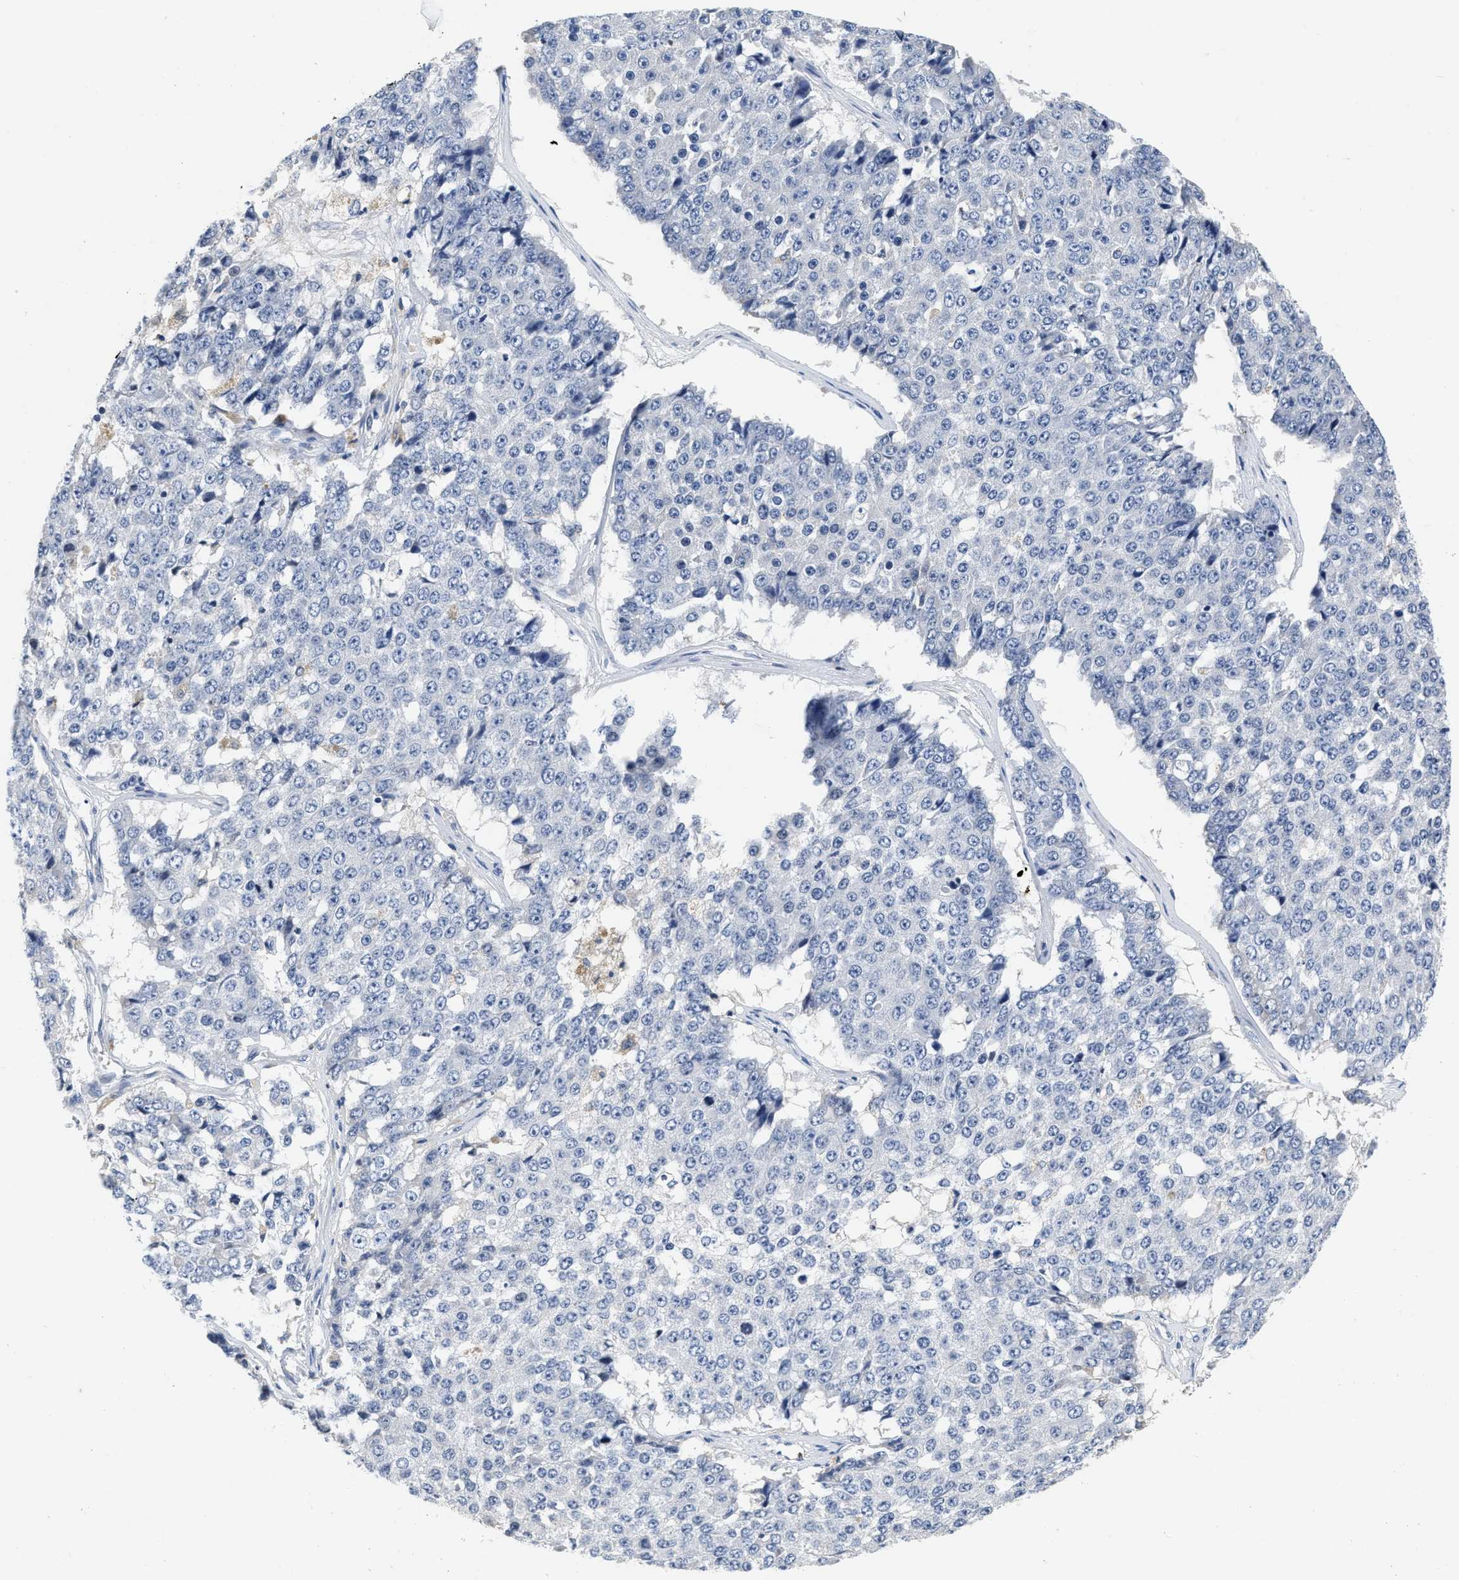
{"staining": {"intensity": "negative", "quantity": "none", "location": "none"}, "tissue": "pancreatic cancer", "cell_type": "Tumor cells", "image_type": "cancer", "snomed": [{"axis": "morphology", "description": "Adenocarcinoma, NOS"}, {"axis": "topography", "description": "Pancreas"}], "caption": "Immunohistochemistry (IHC) photomicrograph of neoplastic tissue: adenocarcinoma (pancreatic) stained with DAB (3,3'-diaminobenzidine) exhibits no significant protein staining in tumor cells. (IHC, brightfield microscopy, high magnification).", "gene": "FBLN2", "patient": {"sex": "male", "age": 50}}